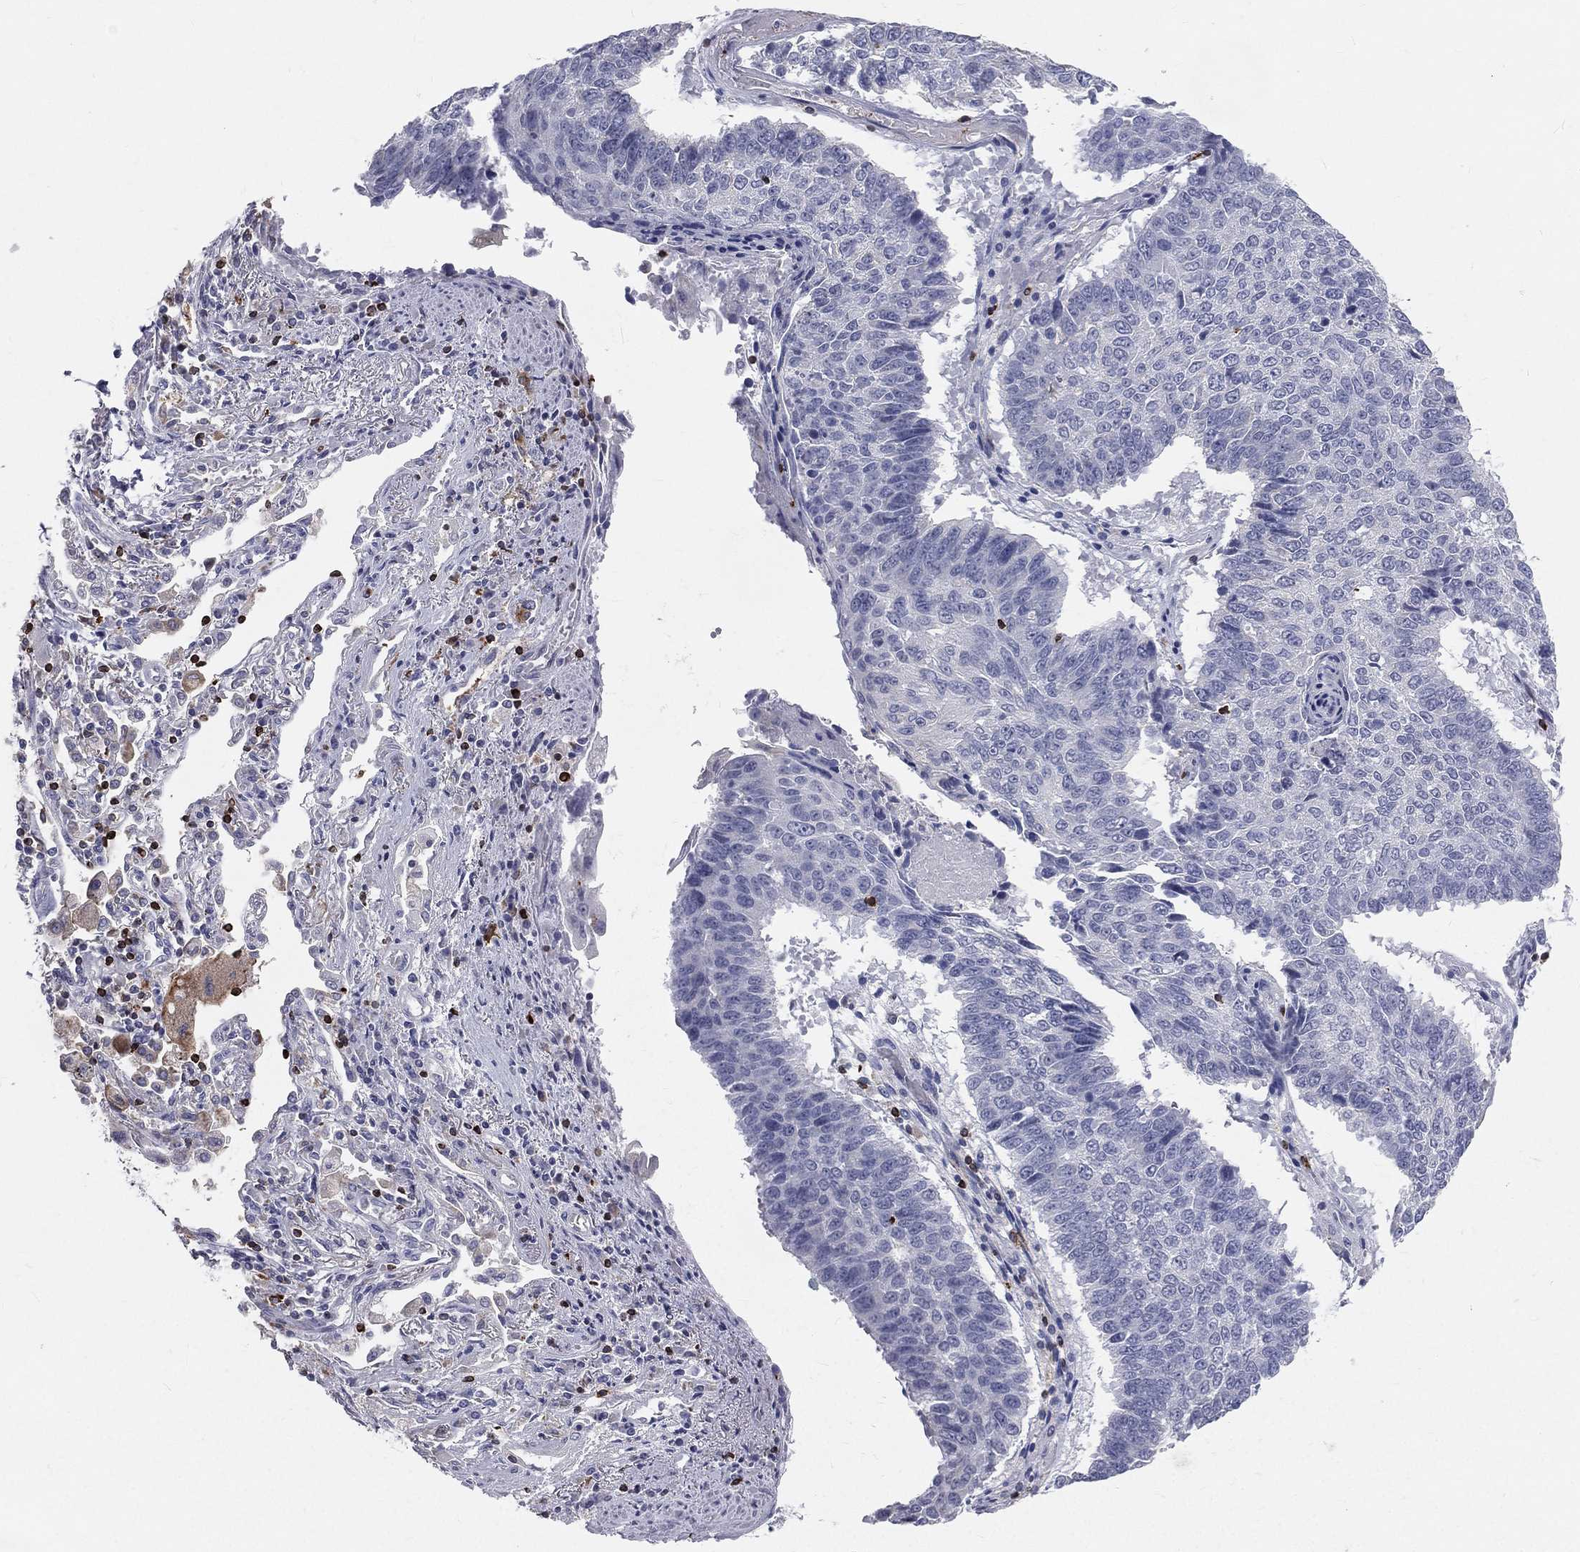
{"staining": {"intensity": "negative", "quantity": "none", "location": "none"}, "tissue": "lung cancer", "cell_type": "Tumor cells", "image_type": "cancer", "snomed": [{"axis": "morphology", "description": "Squamous cell carcinoma, NOS"}, {"axis": "topography", "description": "Lung"}], "caption": "Tumor cells show no significant staining in lung cancer (squamous cell carcinoma).", "gene": "CTSW", "patient": {"sex": "male", "age": 73}}